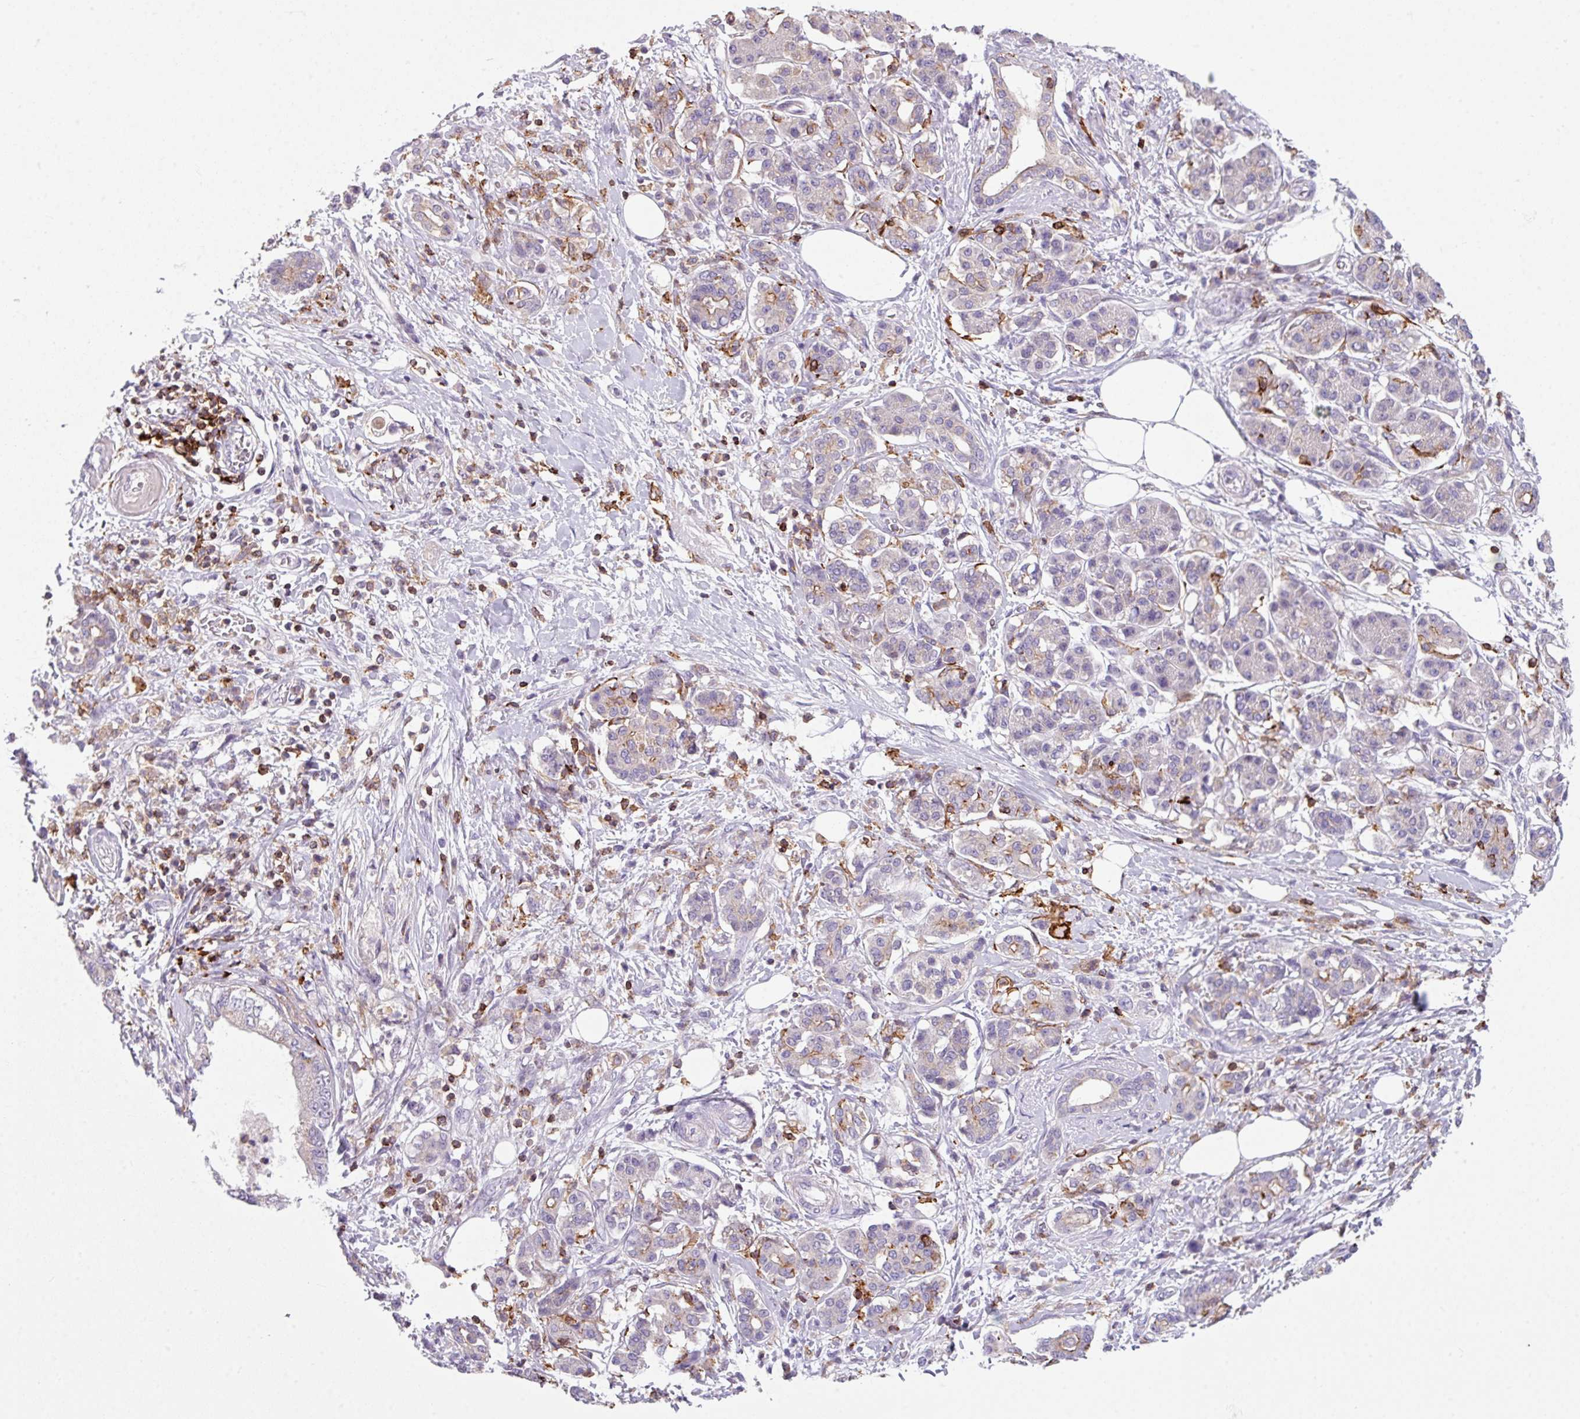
{"staining": {"intensity": "negative", "quantity": "none", "location": "none"}, "tissue": "pancreatic cancer", "cell_type": "Tumor cells", "image_type": "cancer", "snomed": [{"axis": "morphology", "description": "Adenocarcinoma, NOS"}, {"axis": "topography", "description": "Pancreas"}], "caption": "Tumor cells show no significant staining in pancreatic cancer (adenocarcinoma).", "gene": "NEDD9", "patient": {"sex": "female", "age": 73}}